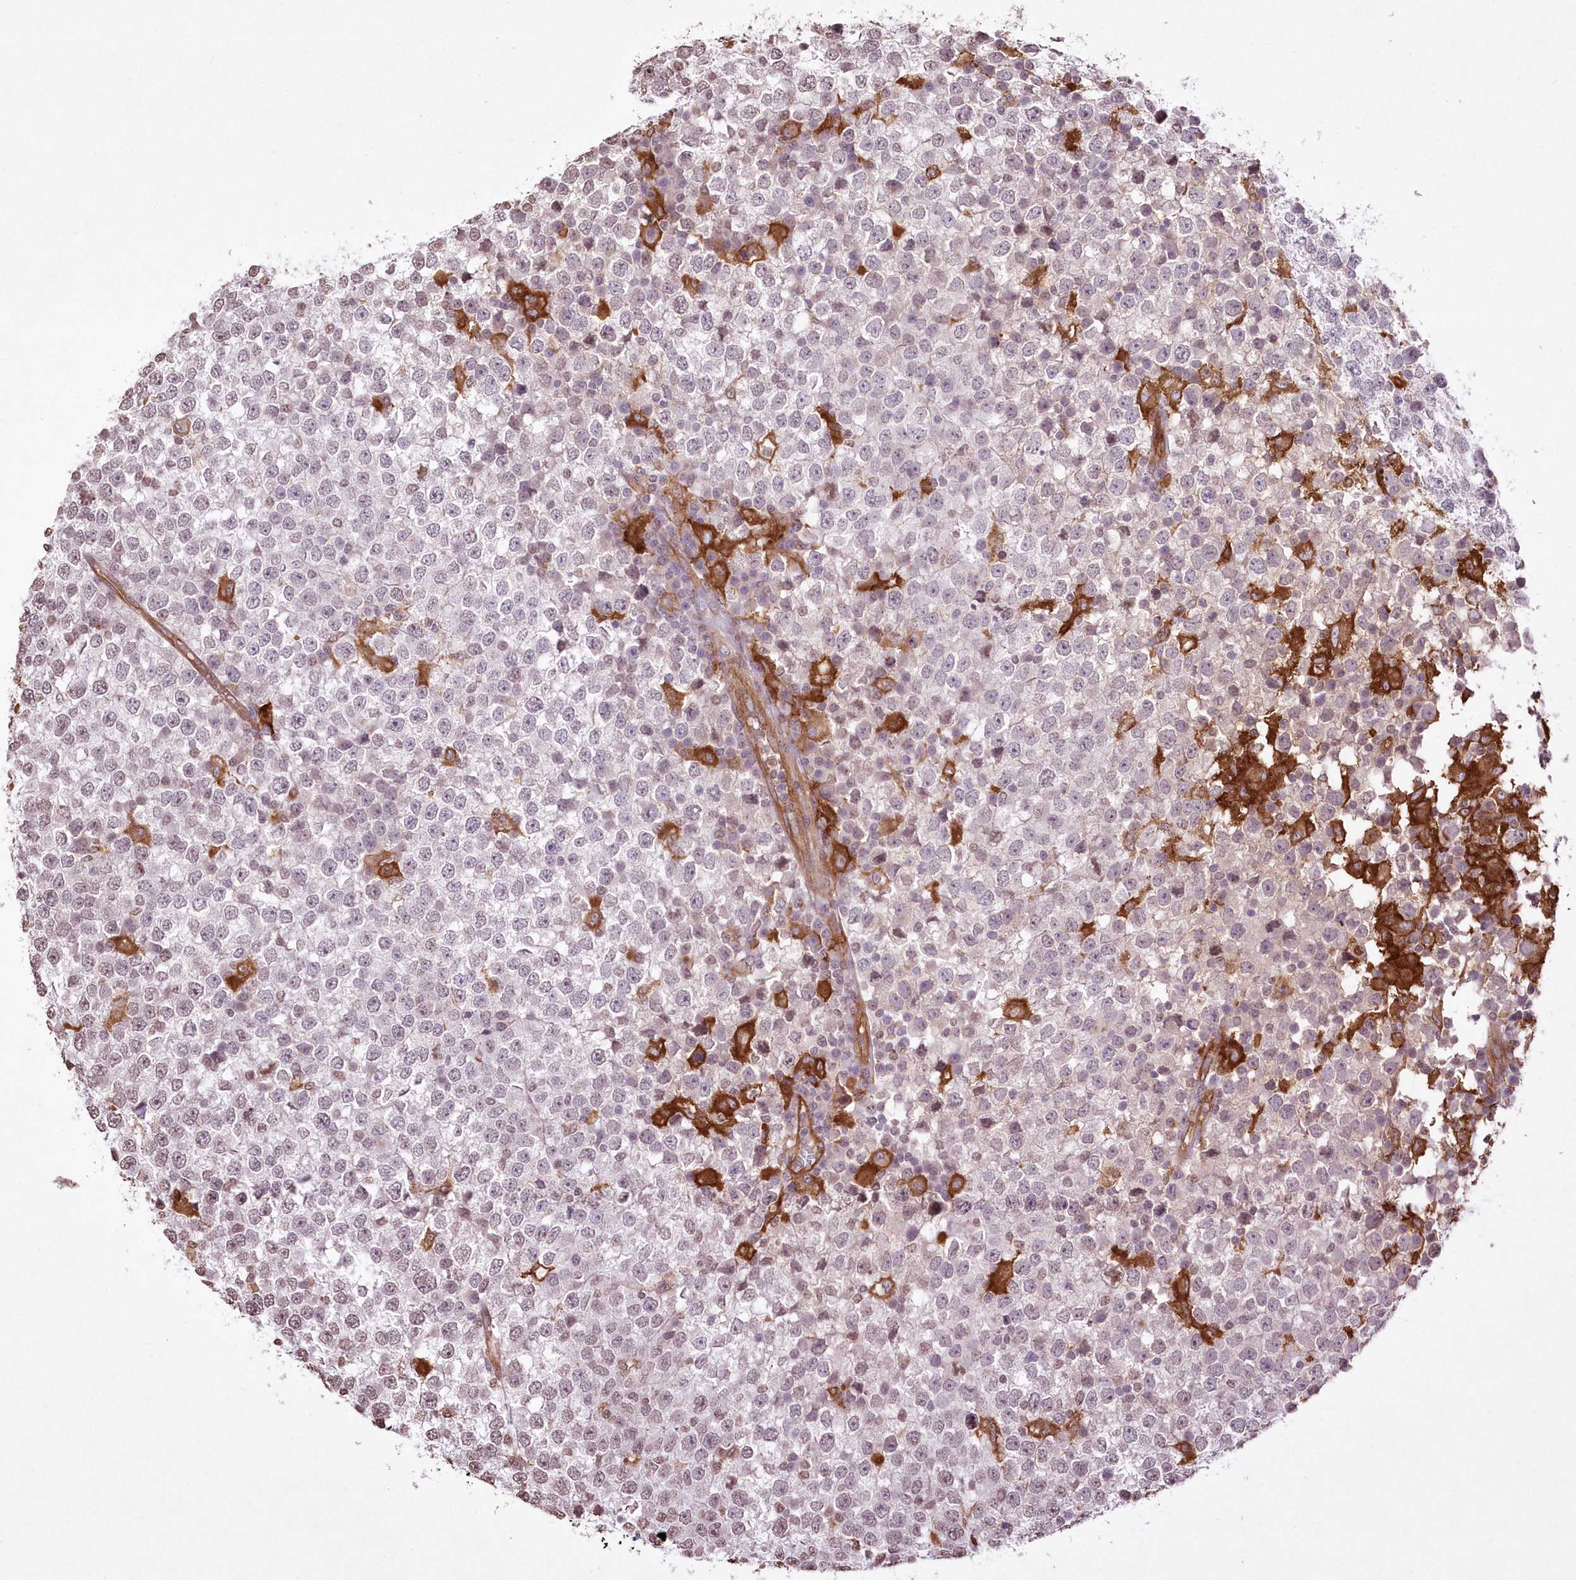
{"staining": {"intensity": "weak", "quantity": "25%-75%", "location": "nuclear"}, "tissue": "testis cancer", "cell_type": "Tumor cells", "image_type": "cancer", "snomed": [{"axis": "morphology", "description": "Seminoma, NOS"}, {"axis": "topography", "description": "Testis"}], "caption": "Immunohistochemical staining of testis cancer (seminoma) reveals weak nuclear protein positivity in approximately 25%-75% of tumor cells.", "gene": "FCHO2", "patient": {"sex": "male", "age": 65}}